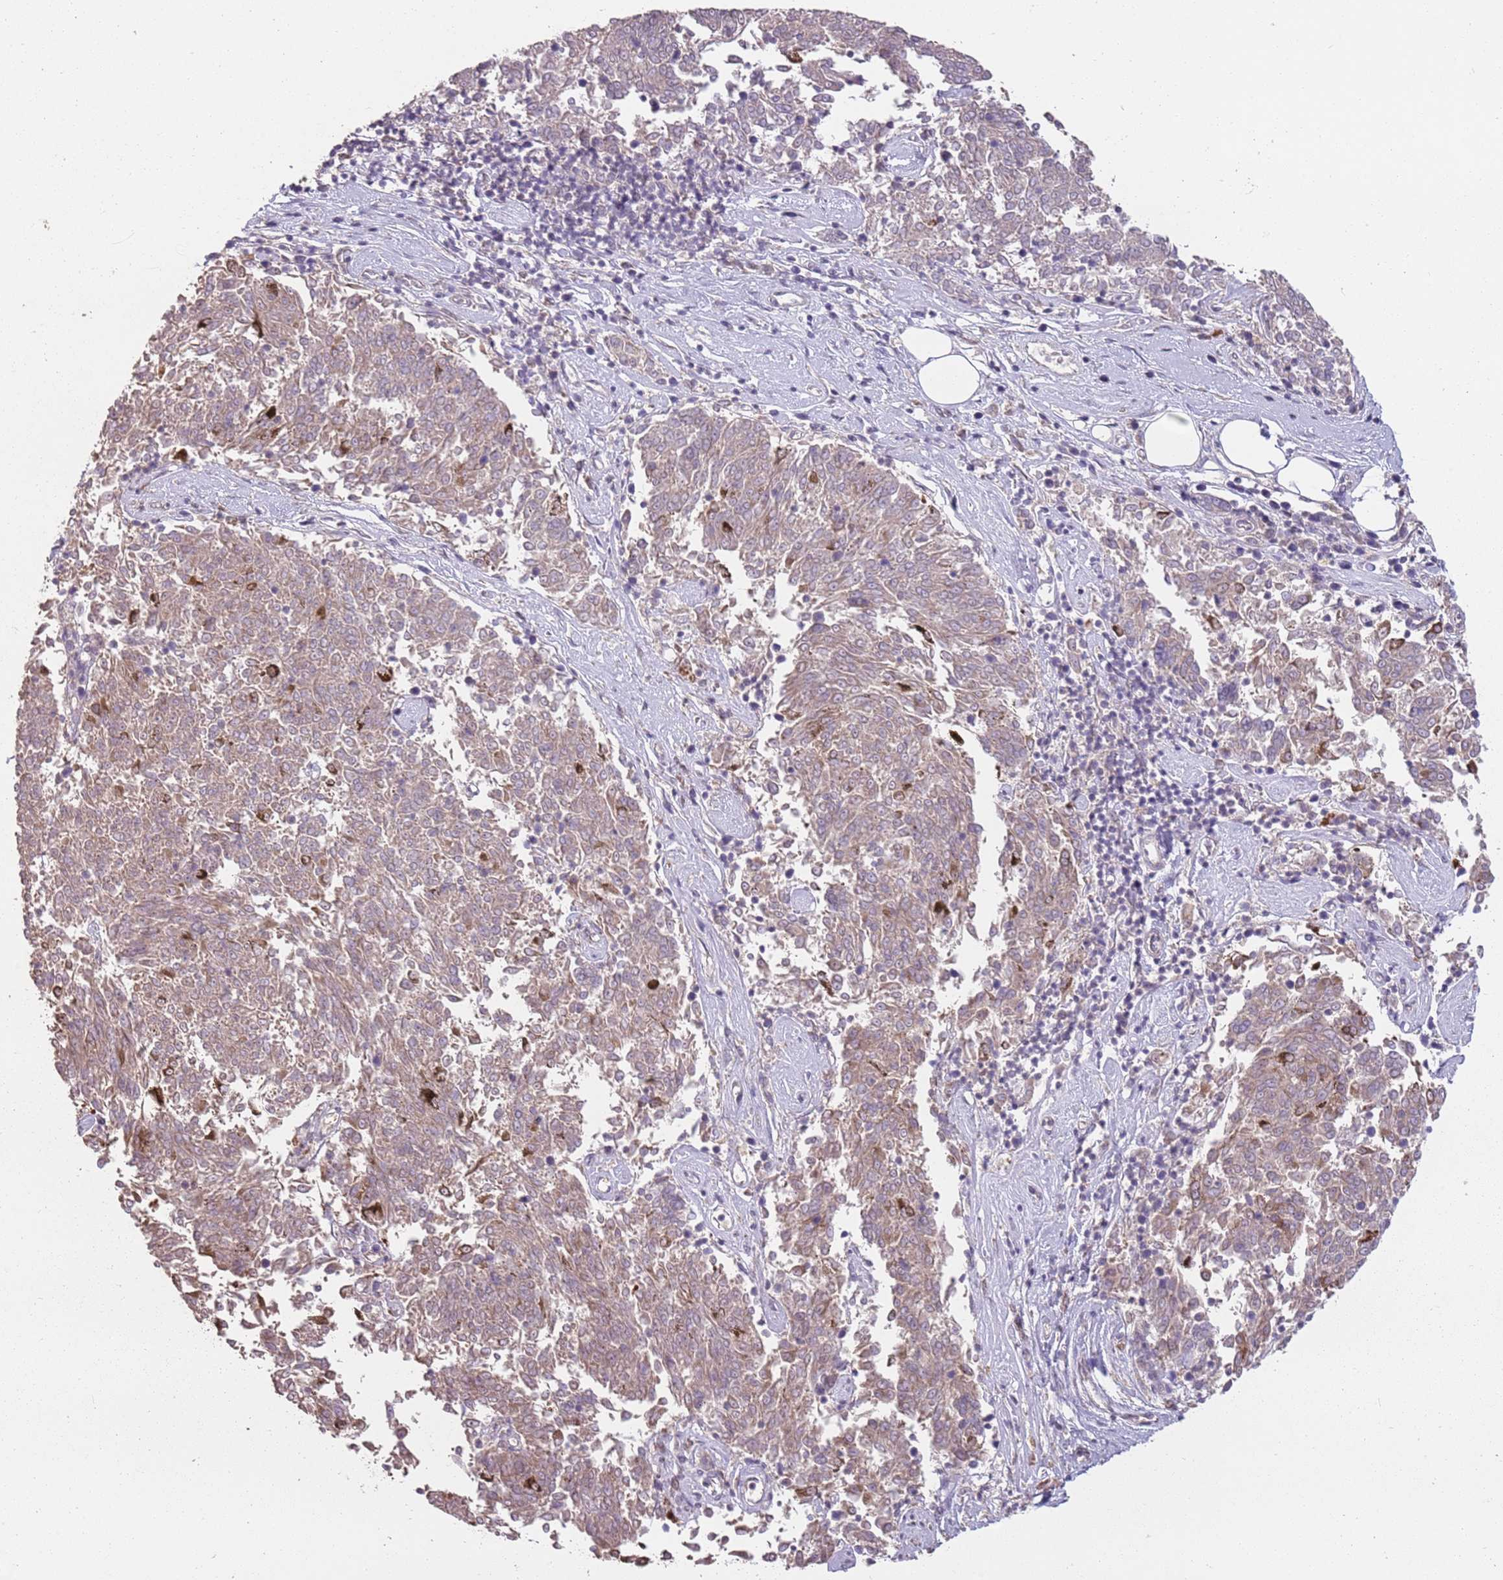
{"staining": {"intensity": "weak", "quantity": "25%-75%", "location": "cytoplasmic/membranous"}, "tissue": "melanoma", "cell_type": "Tumor cells", "image_type": "cancer", "snomed": [{"axis": "morphology", "description": "Malignant melanoma, NOS"}, {"axis": "topography", "description": "Skin"}], "caption": "Melanoma stained with a protein marker shows weak staining in tumor cells.", "gene": "TEKT4", "patient": {"sex": "female", "age": 72}}